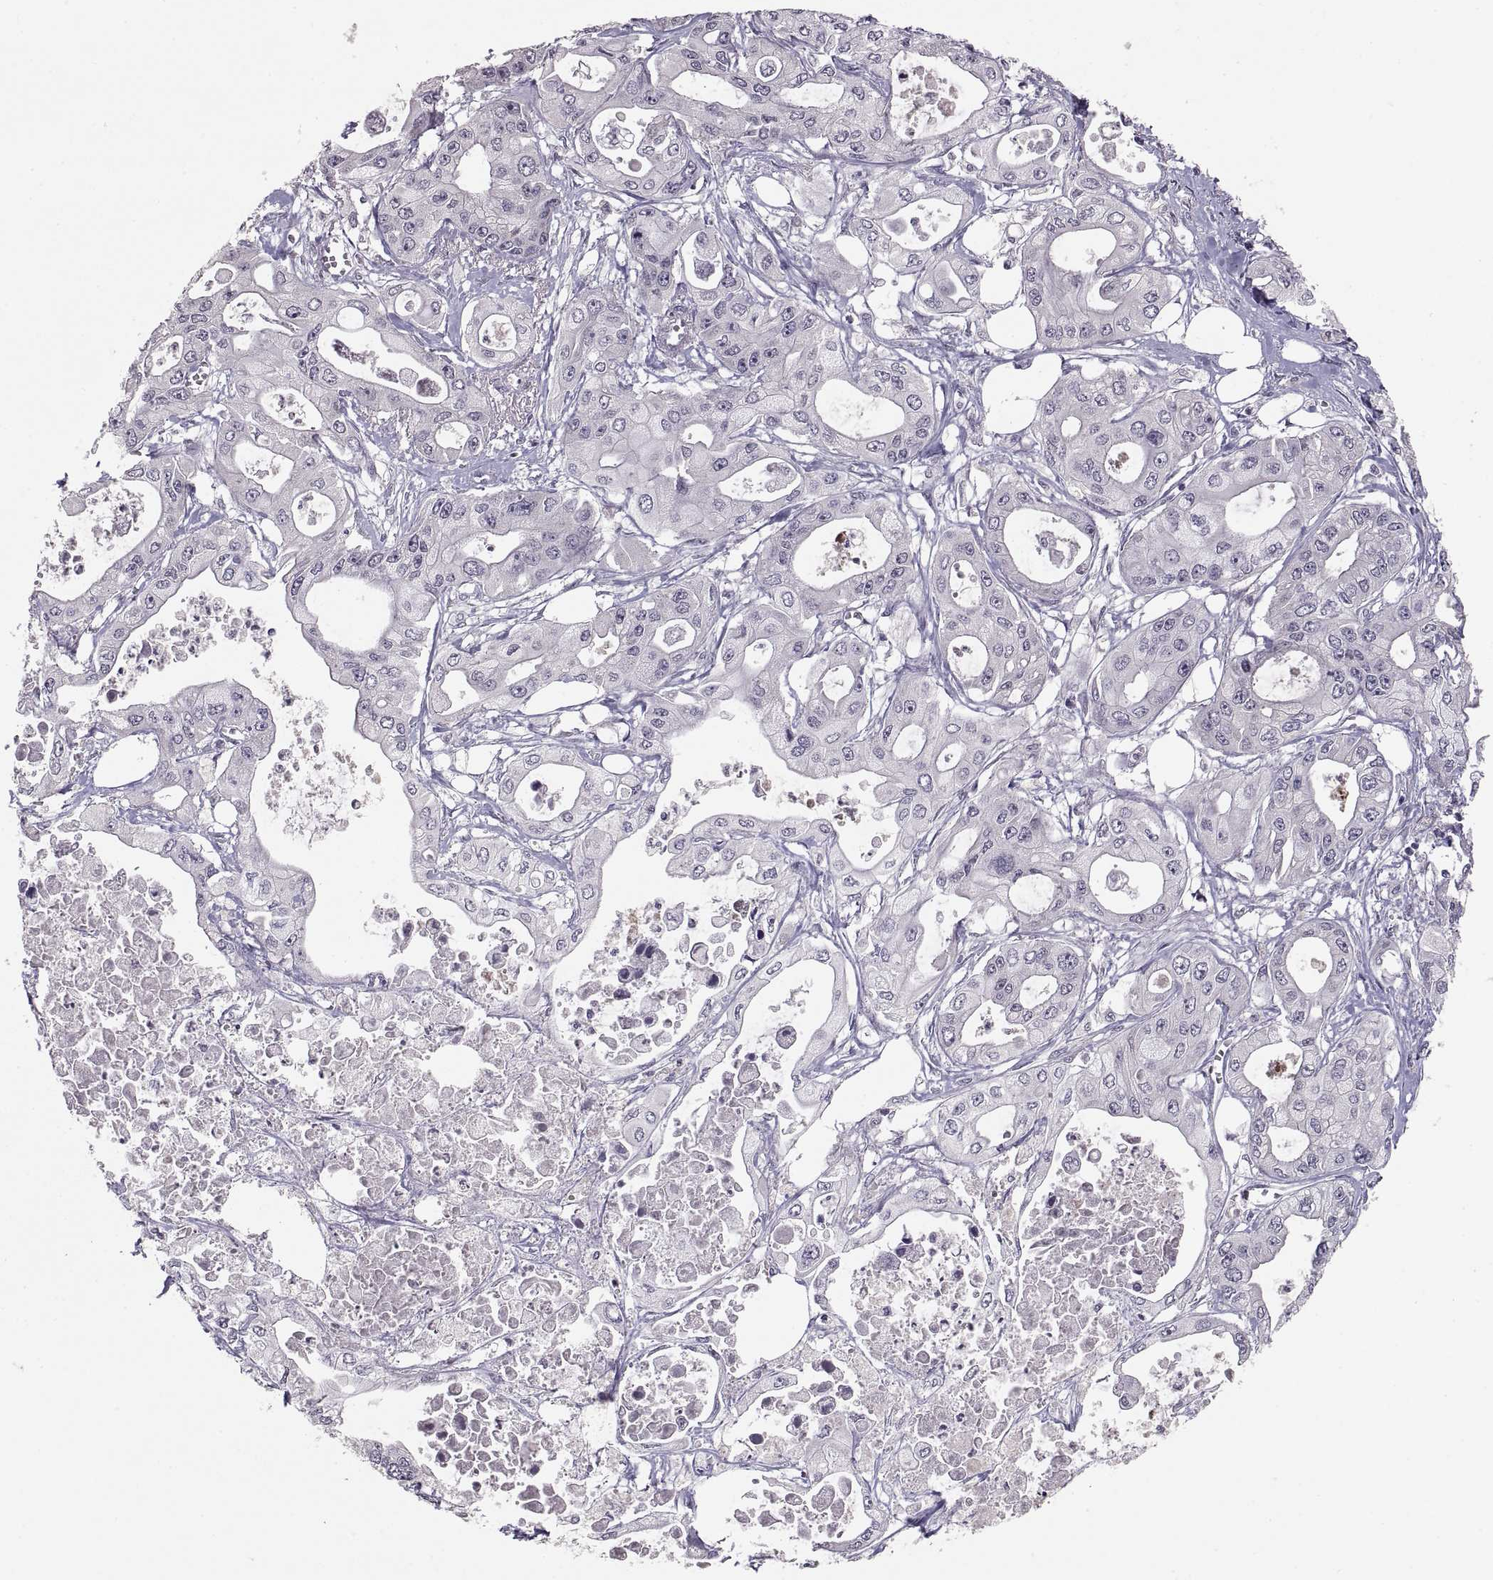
{"staining": {"intensity": "negative", "quantity": "none", "location": "none"}, "tissue": "pancreatic cancer", "cell_type": "Tumor cells", "image_type": "cancer", "snomed": [{"axis": "morphology", "description": "Adenocarcinoma, NOS"}, {"axis": "topography", "description": "Pancreas"}], "caption": "There is no significant staining in tumor cells of pancreatic adenocarcinoma.", "gene": "PAX2", "patient": {"sex": "male", "age": 70}}